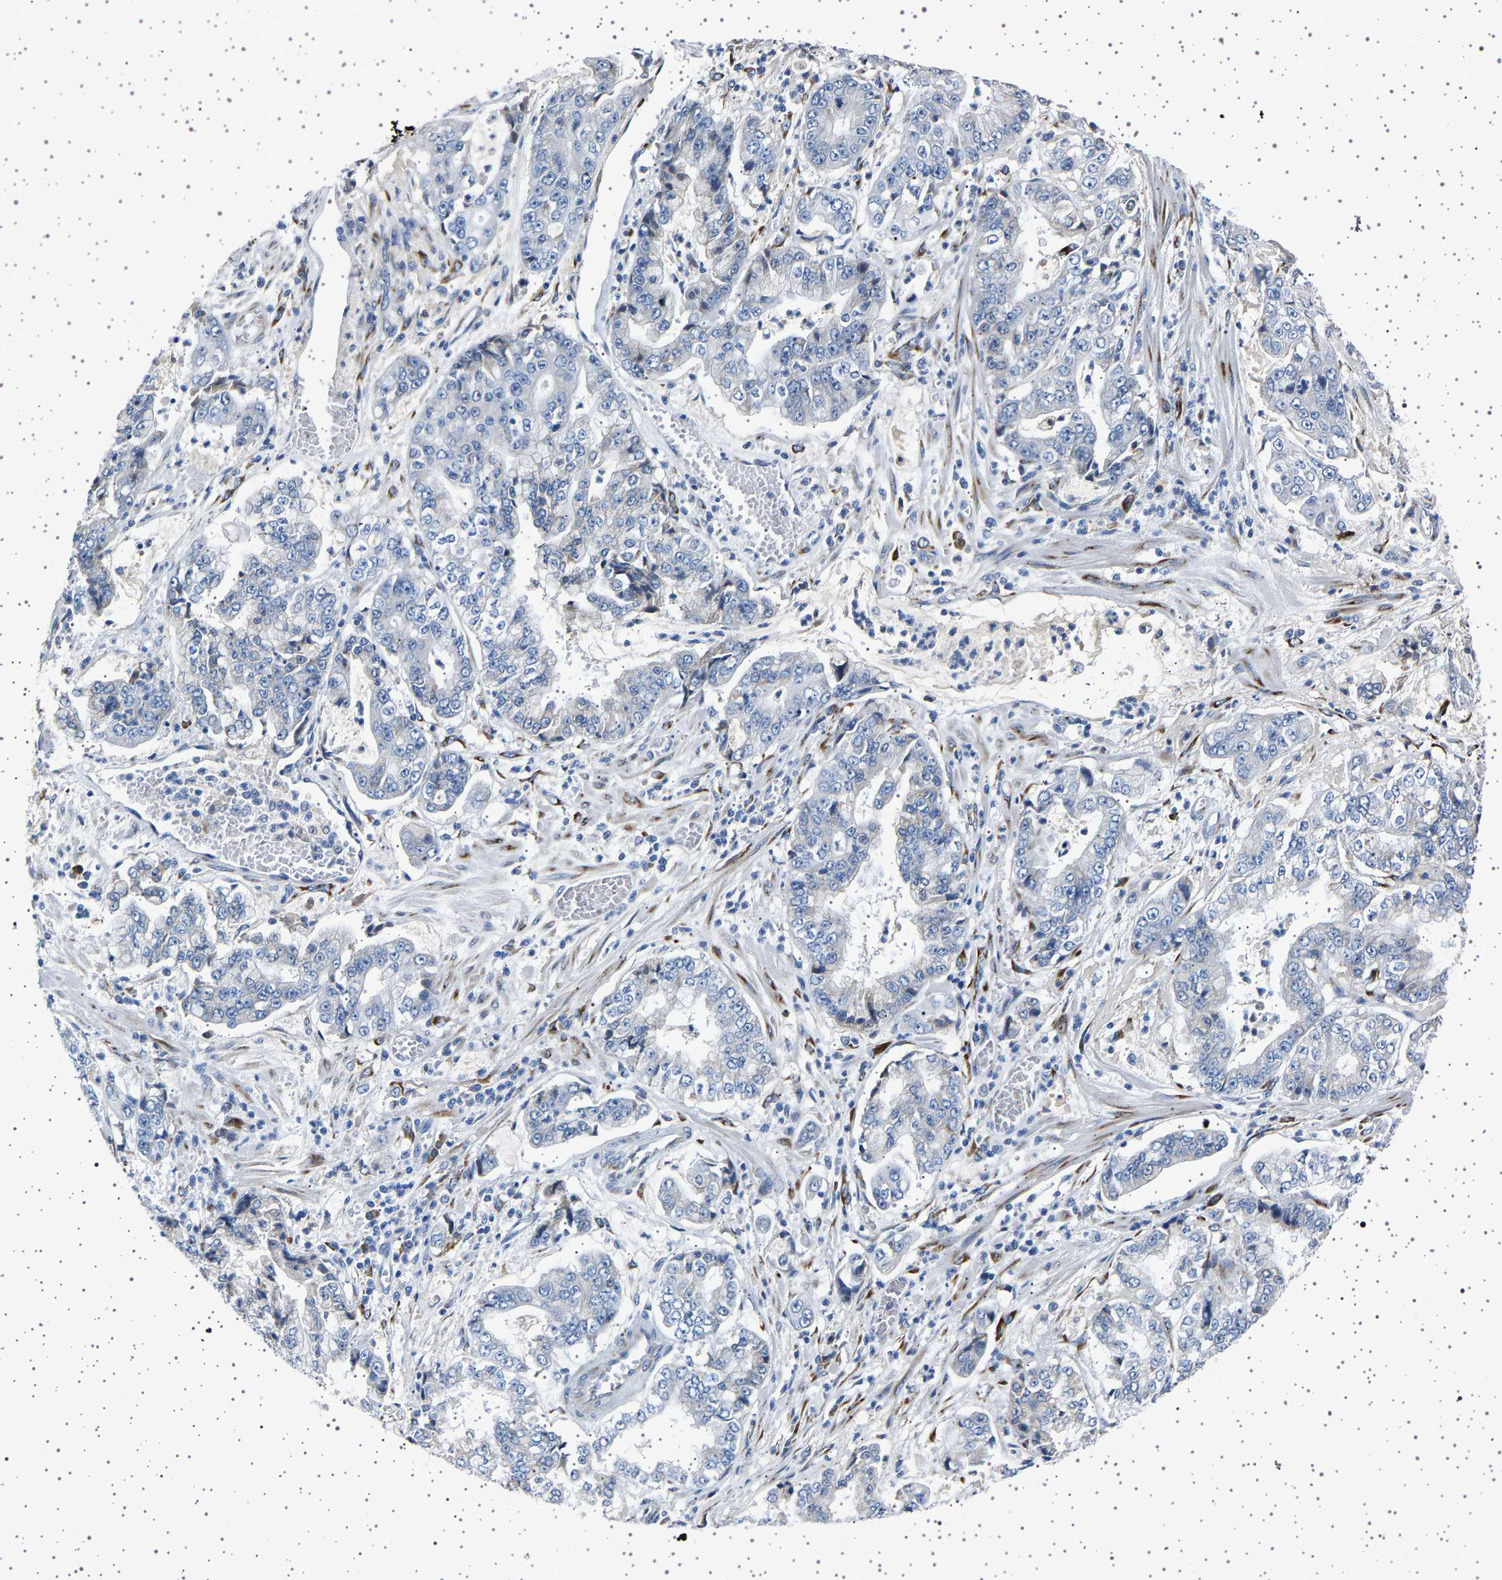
{"staining": {"intensity": "negative", "quantity": "none", "location": "none"}, "tissue": "stomach cancer", "cell_type": "Tumor cells", "image_type": "cancer", "snomed": [{"axis": "morphology", "description": "Adenocarcinoma, NOS"}, {"axis": "topography", "description": "Stomach"}], "caption": "Immunohistochemistry of human stomach cancer reveals no positivity in tumor cells. (IHC, brightfield microscopy, high magnification).", "gene": "FTCD", "patient": {"sex": "male", "age": 76}}